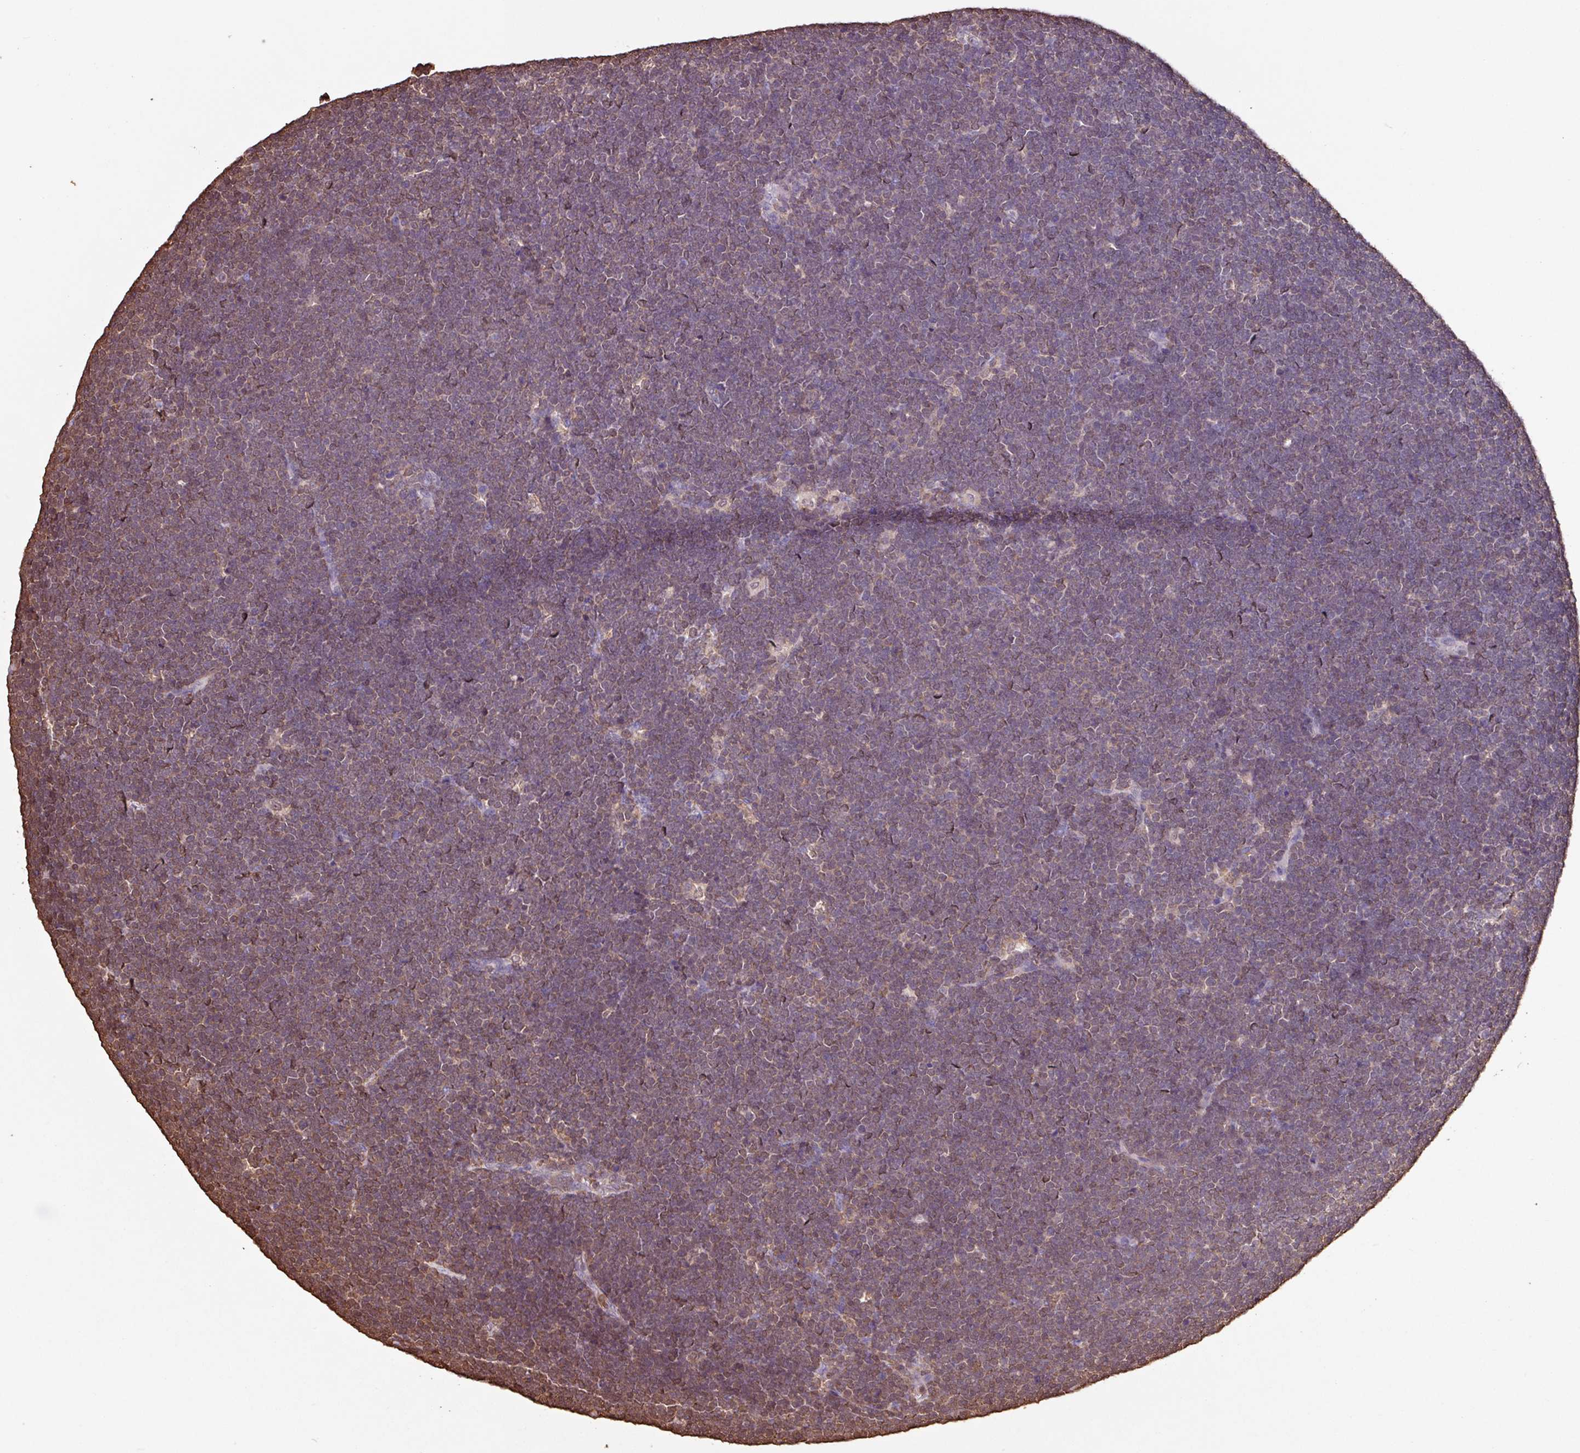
{"staining": {"intensity": "weak", "quantity": "25%-75%", "location": "cytoplasmic/membranous,nuclear"}, "tissue": "lymphoma", "cell_type": "Tumor cells", "image_type": "cancer", "snomed": [{"axis": "morphology", "description": "Malignant lymphoma, non-Hodgkin's type, High grade"}, {"axis": "topography", "description": "Lymph node"}], "caption": "A brown stain labels weak cytoplasmic/membranous and nuclear expression of a protein in lymphoma tumor cells. (Brightfield microscopy of DAB IHC at high magnification).", "gene": "ARHGDIB", "patient": {"sex": "male", "age": 13}}